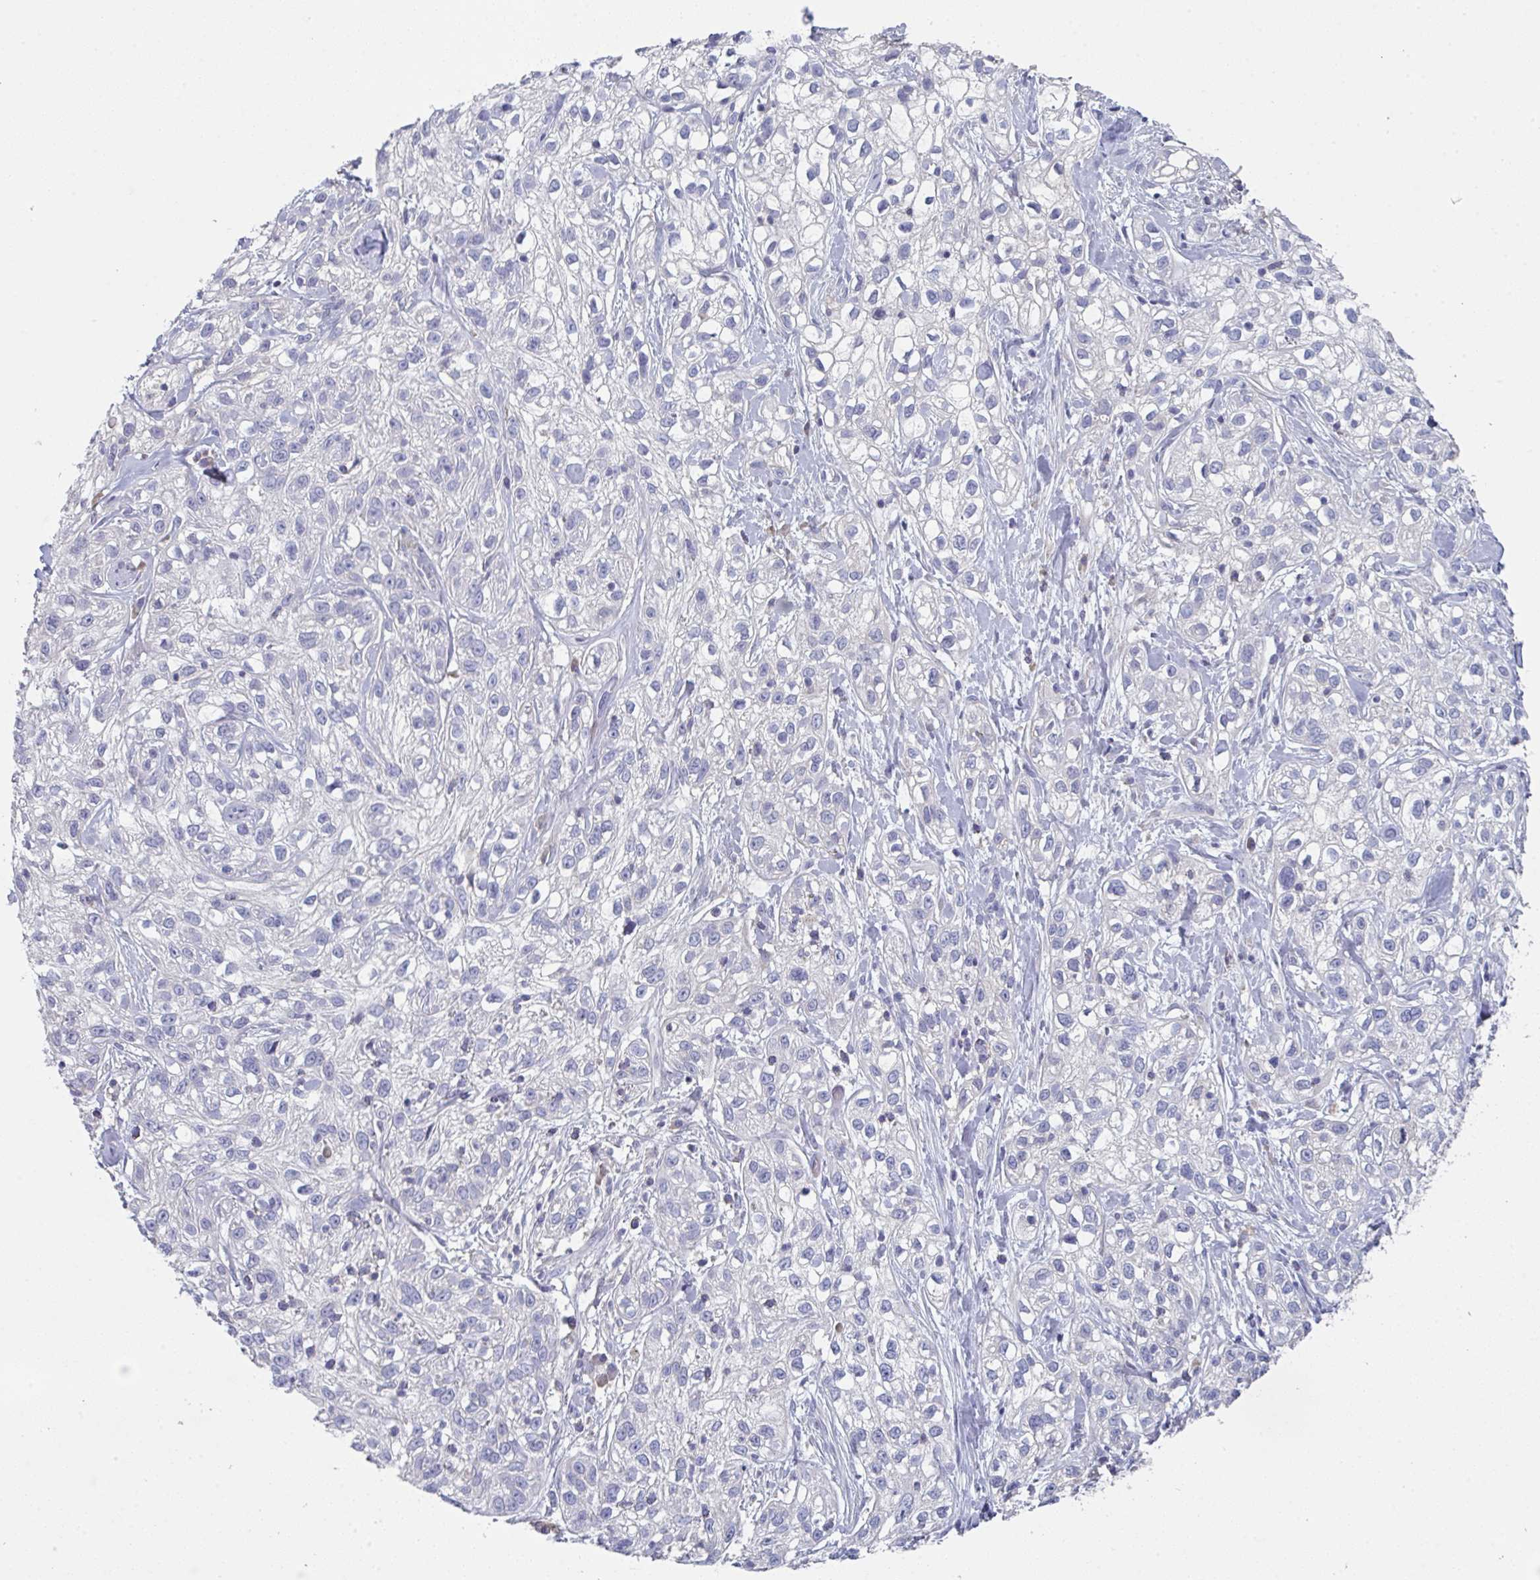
{"staining": {"intensity": "negative", "quantity": "none", "location": "none"}, "tissue": "skin cancer", "cell_type": "Tumor cells", "image_type": "cancer", "snomed": [{"axis": "morphology", "description": "Squamous cell carcinoma, NOS"}, {"axis": "topography", "description": "Skin"}], "caption": "The histopathology image demonstrates no staining of tumor cells in skin cancer (squamous cell carcinoma).", "gene": "HGFAC", "patient": {"sex": "male", "age": 82}}